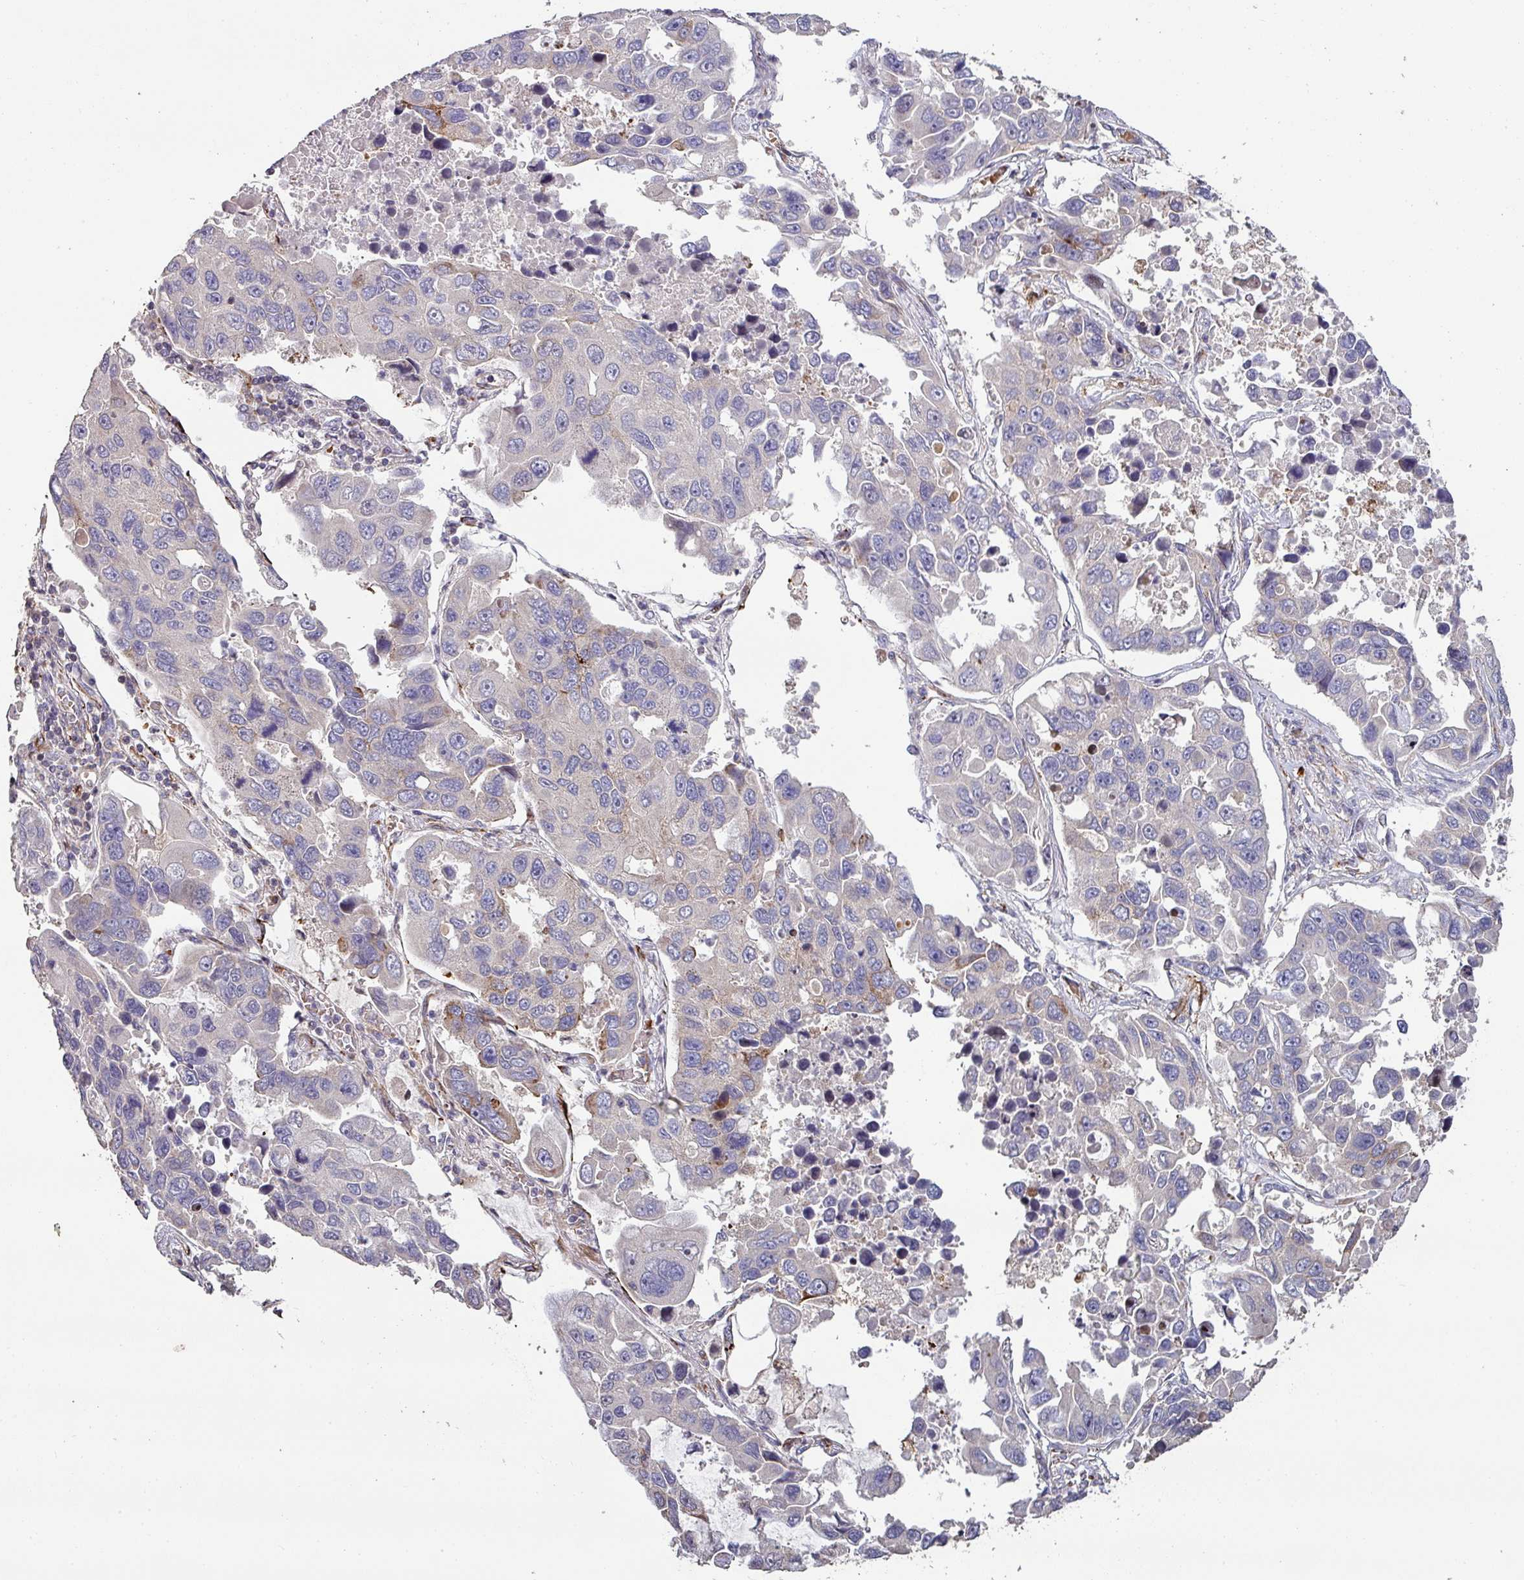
{"staining": {"intensity": "negative", "quantity": "none", "location": "none"}, "tissue": "lung cancer", "cell_type": "Tumor cells", "image_type": "cancer", "snomed": [{"axis": "morphology", "description": "Adenocarcinoma, NOS"}, {"axis": "topography", "description": "Lung"}], "caption": "Lung cancer (adenocarcinoma) was stained to show a protein in brown. There is no significant expression in tumor cells.", "gene": "RPL23A", "patient": {"sex": "male", "age": 64}}